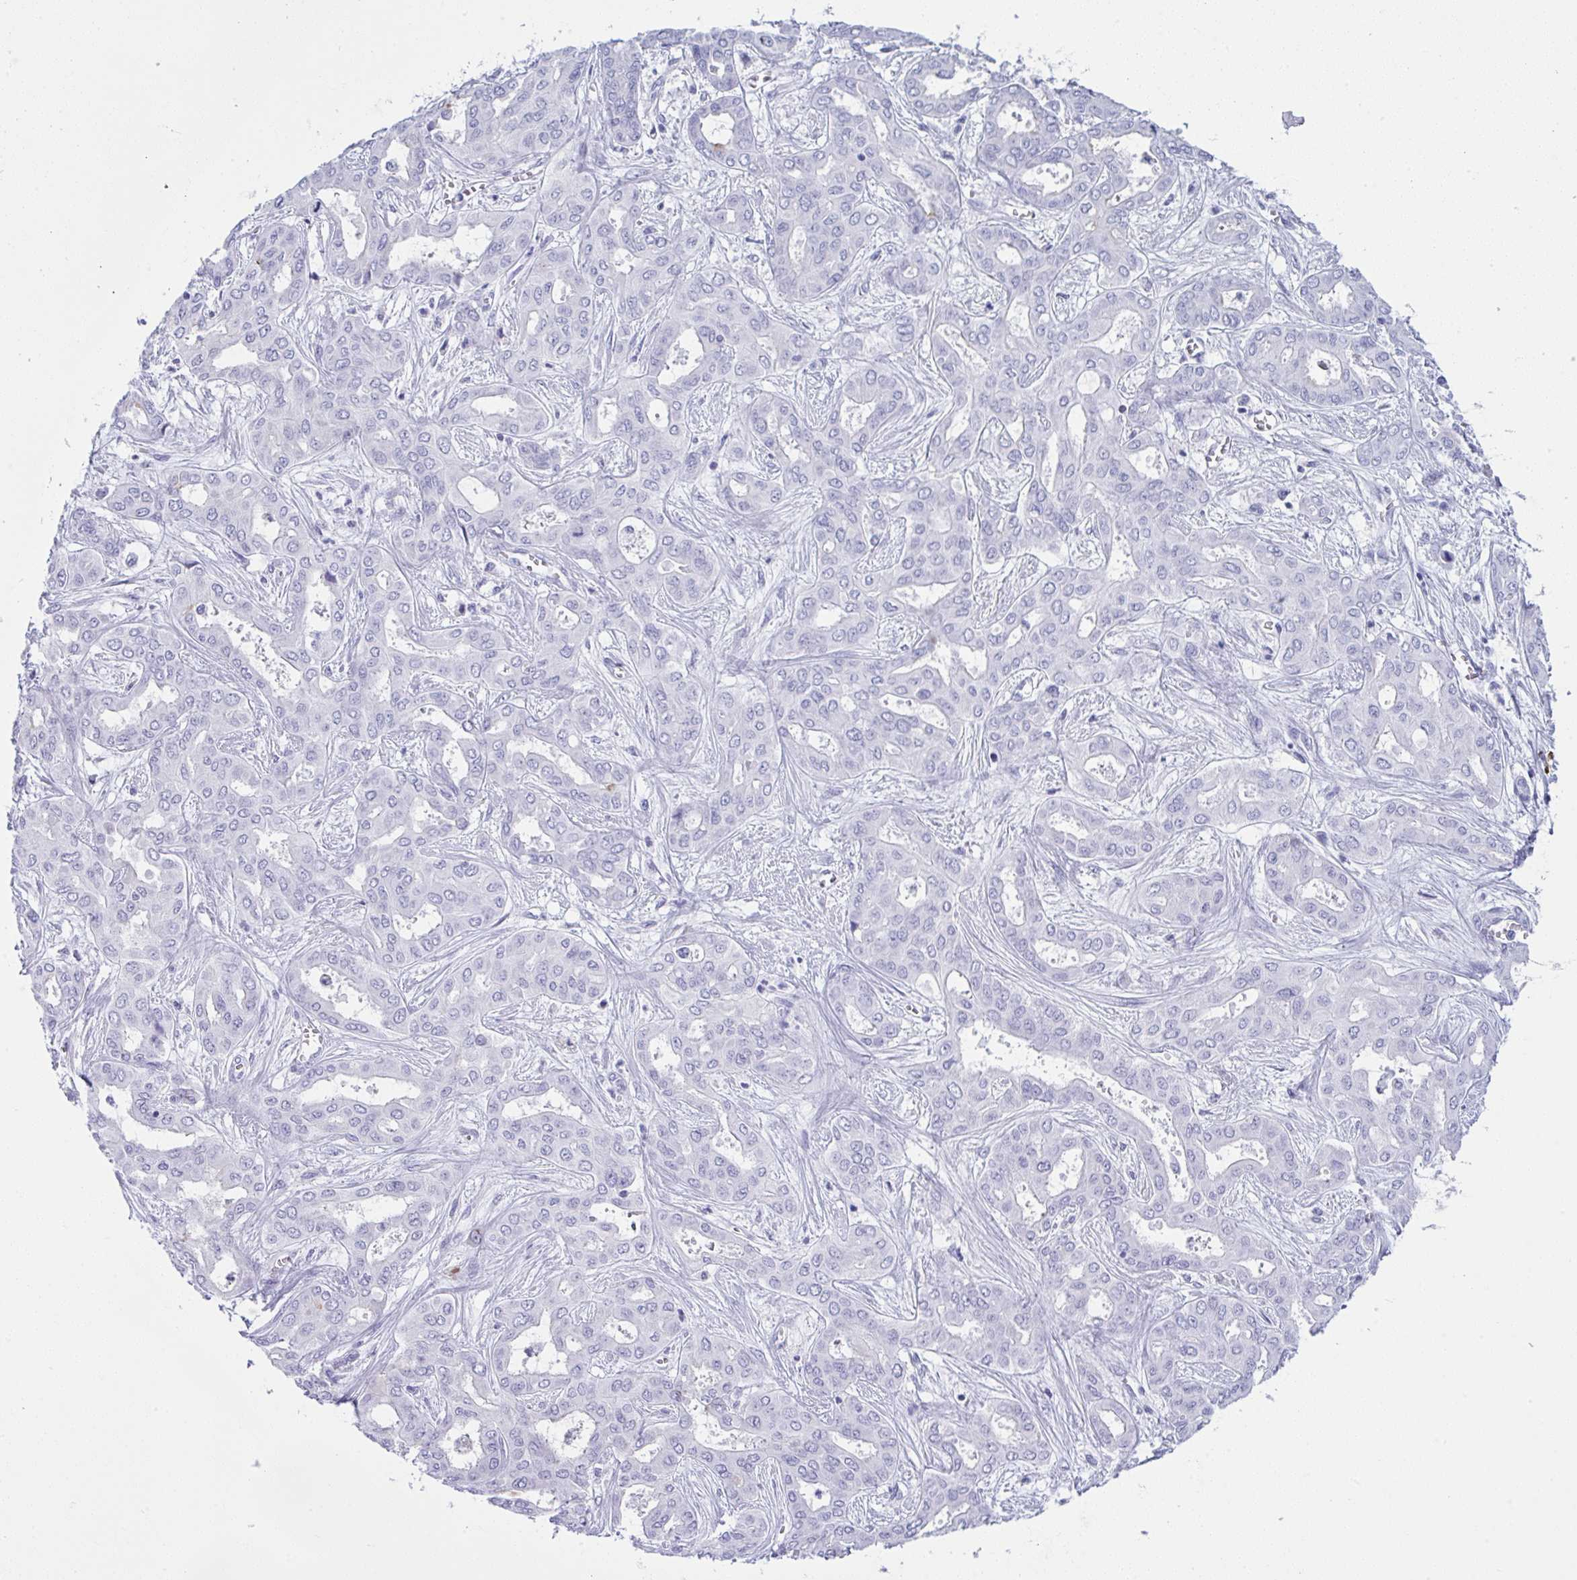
{"staining": {"intensity": "negative", "quantity": "none", "location": "none"}, "tissue": "liver cancer", "cell_type": "Tumor cells", "image_type": "cancer", "snomed": [{"axis": "morphology", "description": "Cholangiocarcinoma"}, {"axis": "topography", "description": "Liver"}], "caption": "The image demonstrates no staining of tumor cells in liver cancer (cholangiocarcinoma).", "gene": "JCHAIN", "patient": {"sex": "female", "age": 64}}